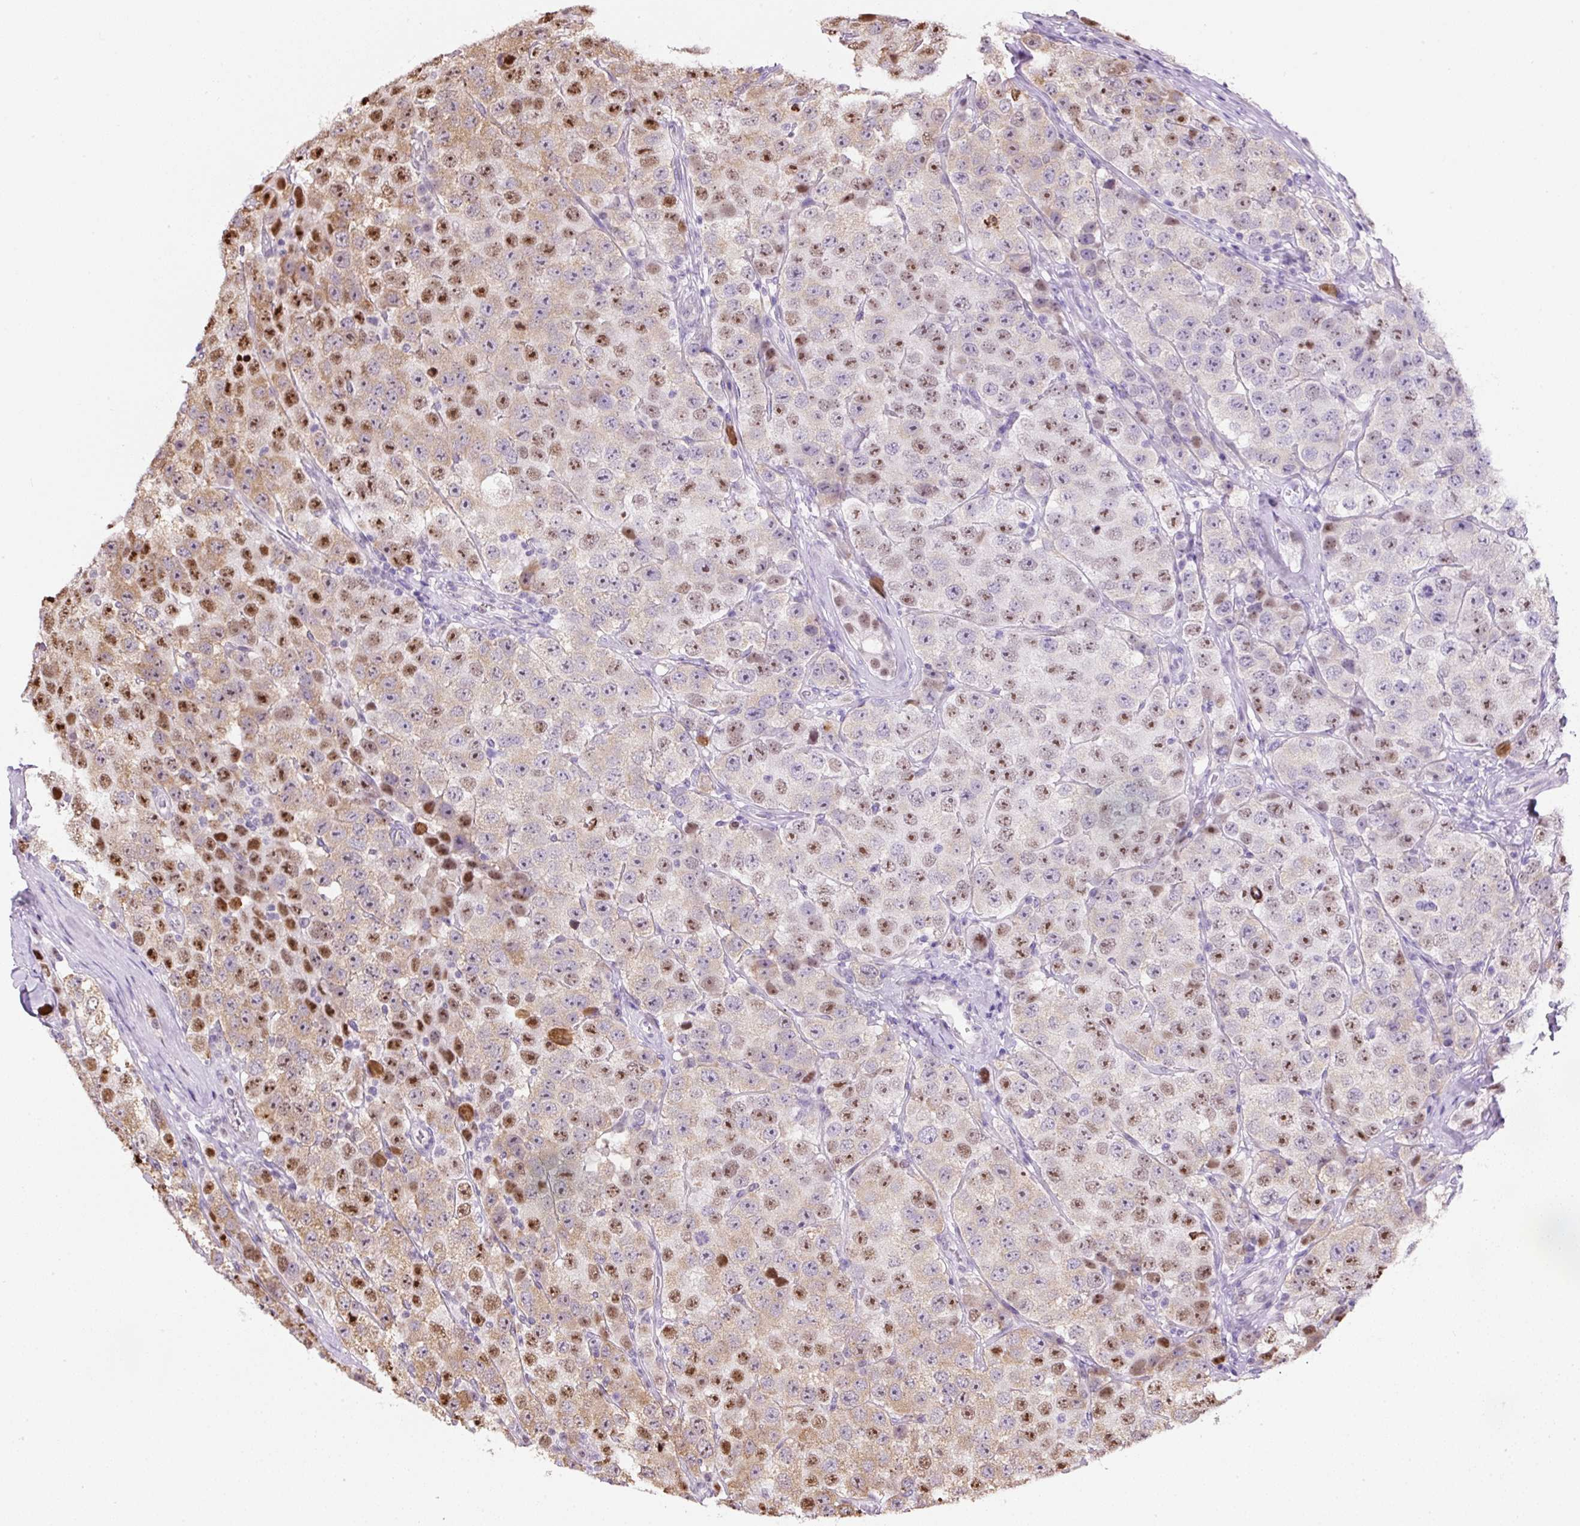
{"staining": {"intensity": "moderate", "quantity": "25%-75%", "location": "cytoplasmic/membranous,nuclear"}, "tissue": "testis cancer", "cell_type": "Tumor cells", "image_type": "cancer", "snomed": [{"axis": "morphology", "description": "Seminoma, NOS"}, {"axis": "topography", "description": "Testis"}], "caption": "Moderate cytoplasmic/membranous and nuclear protein expression is present in approximately 25%-75% of tumor cells in testis cancer.", "gene": "TAF1A", "patient": {"sex": "male", "age": 28}}